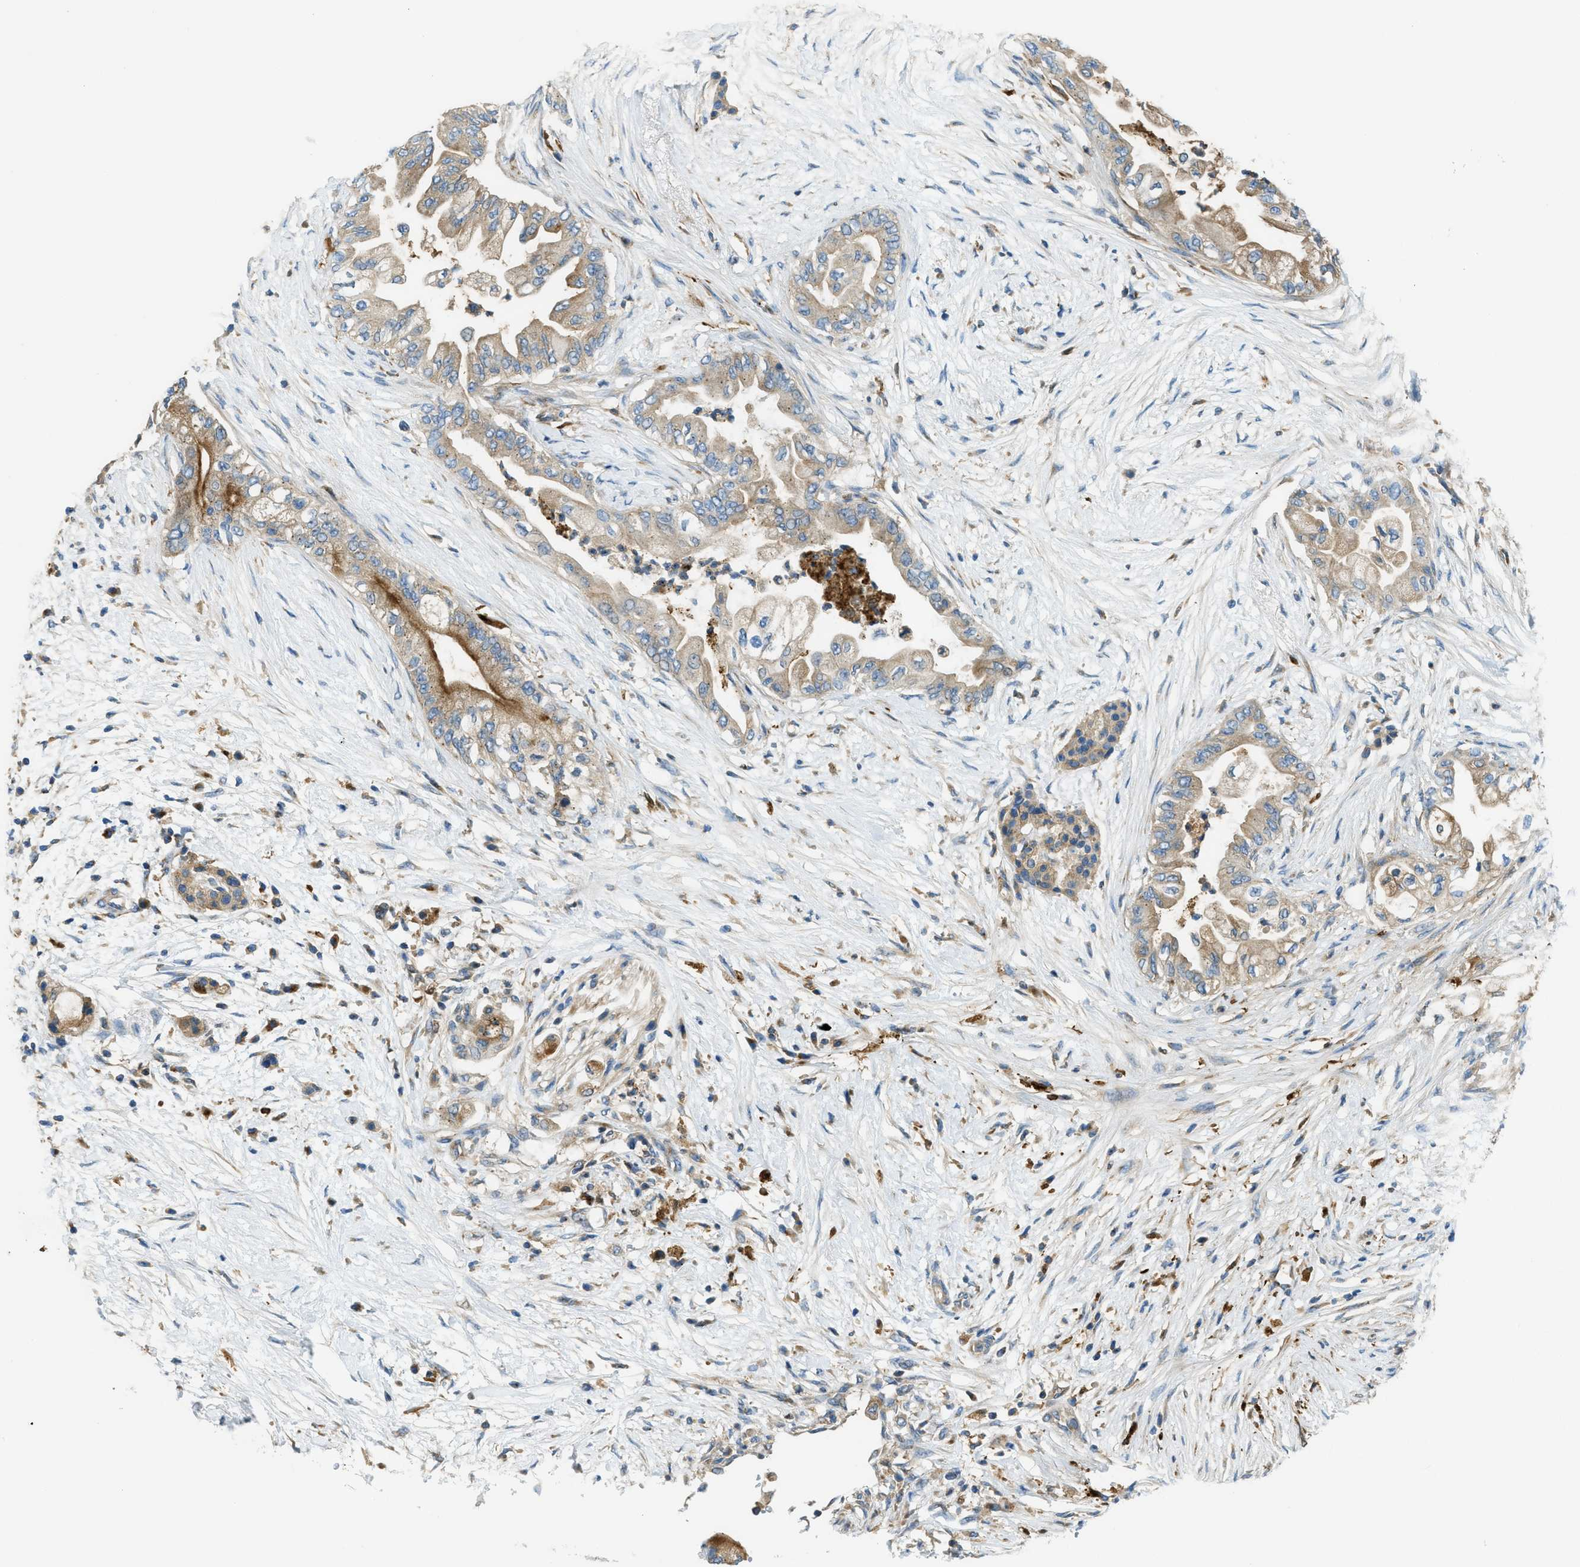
{"staining": {"intensity": "weak", "quantity": ">75%", "location": "cytoplasmic/membranous"}, "tissue": "pancreatic cancer", "cell_type": "Tumor cells", "image_type": "cancer", "snomed": [{"axis": "morphology", "description": "Normal tissue, NOS"}, {"axis": "morphology", "description": "Adenocarcinoma, NOS"}, {"axis": "topography", "description": "Pancreas"}, {"axis": "topography", "description": "Duodenum"}], "caption": "The micrograph displays immunohistochemical staining of pancreatic cancer (adenocarcinoma). There is weak cytoplasmic/membranous staining is appreciated in approximately >75% of tumor cells. The staining was performed using DAB, with brown indicating positive protein expression. Nuclei are stained blue with hematoxylin.", "gene": "RFFL", "patient": {"sex": "female", "age": 60}}